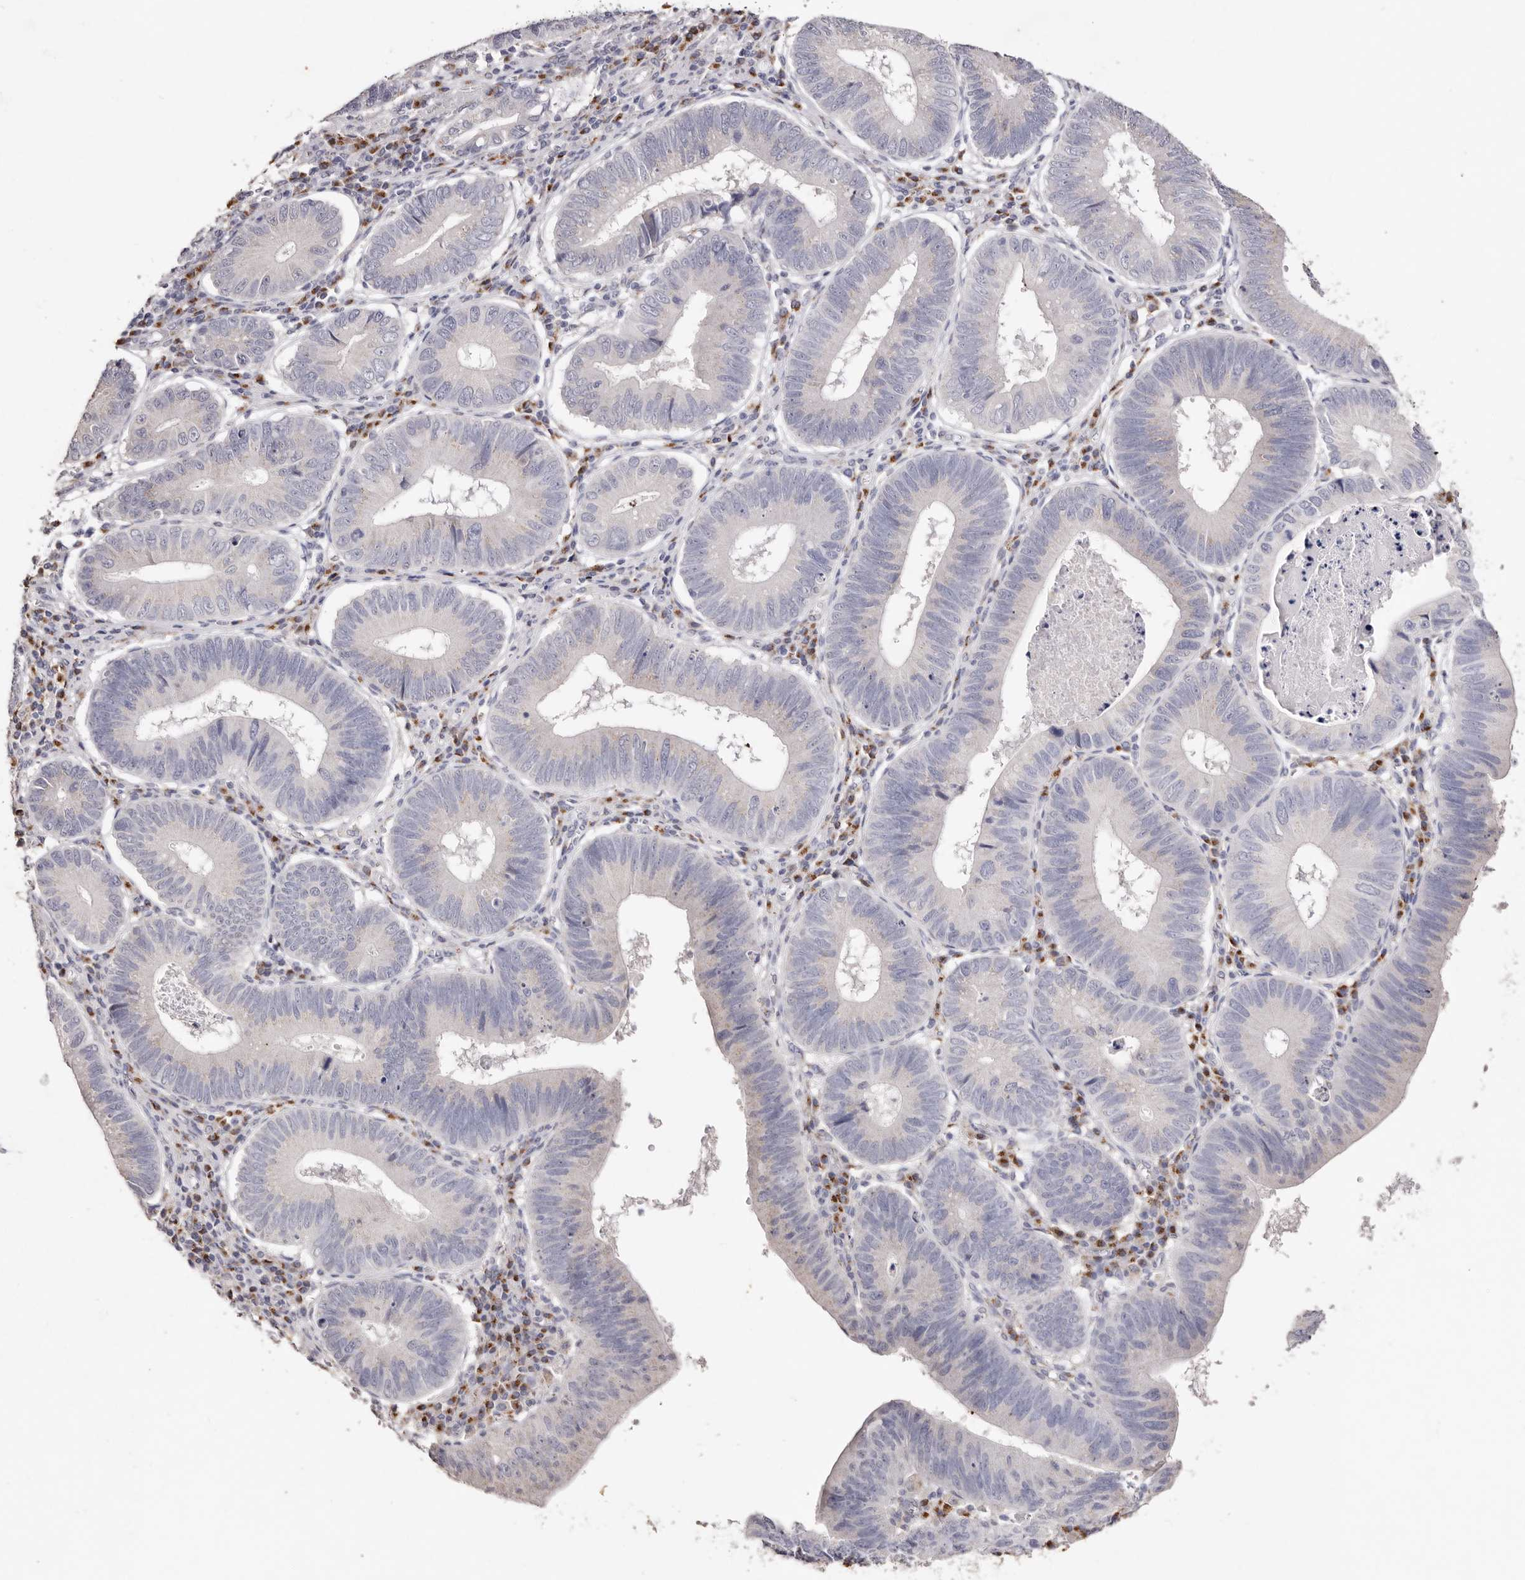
{"staining": {"intensity": "negative", "quantity": "none", "location": "none"}, "tissue": "stomach cancer", "cell_type": "Tumor cells", "image_type": "cancer", "snomed": [{"axis": "morphology", "description": "Adenocarcinoma, NOS"}, {"axis": "topography", "description": "Stomach"}], "caption": "DAB immunohistochemical staining of human stomach cancer demonstrates no significant expression in tumor cells.", "gene": "LGALS7B", "patient": {"sex": "male", "age": 59}}